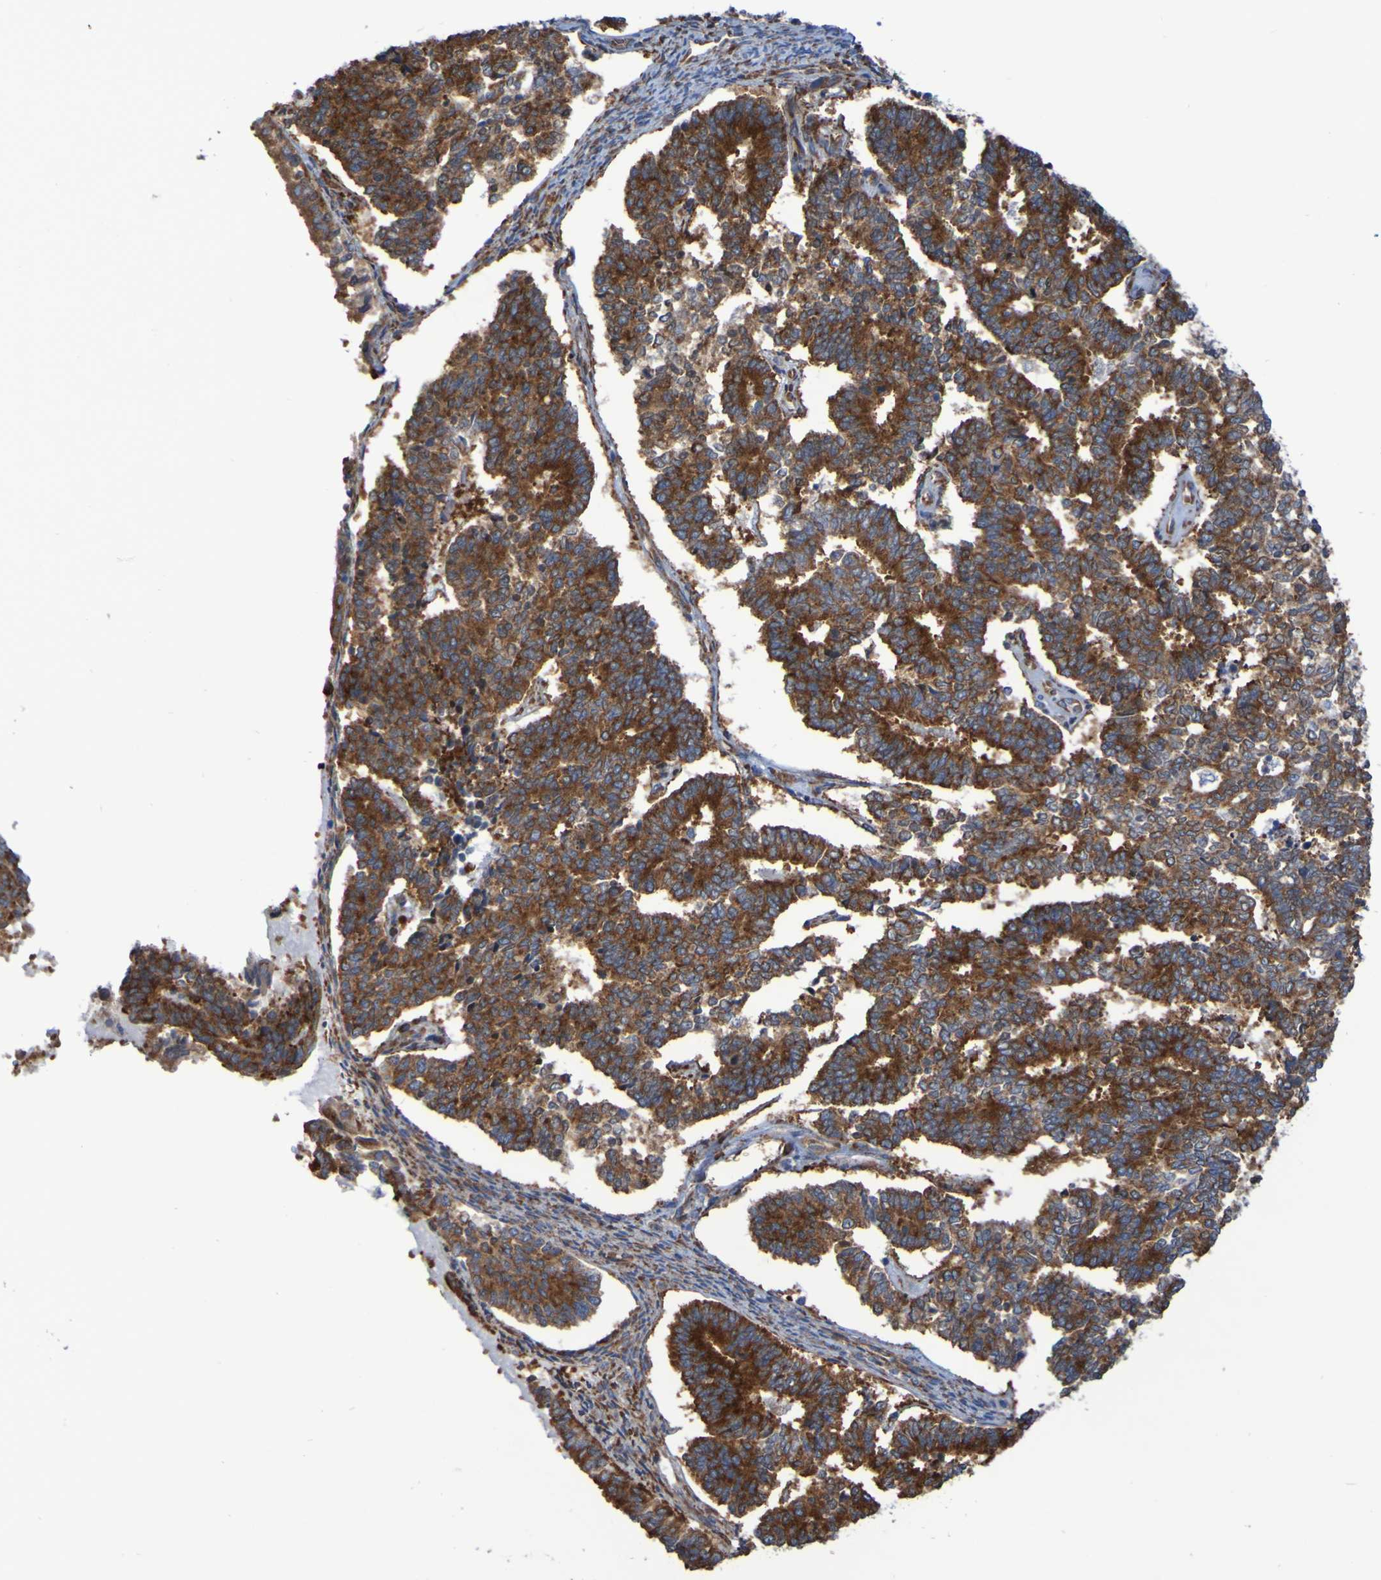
{"staining": {"intensity": "strong", "quantity": ">75%", "location": "cytoplasmic/membranous"}, "tissue": "endometrial cancer", "cell_type": "Tumor cells", "image_type": "cancer", "snomed": [{"axis": "morphology", "description": "Adenocarcinoma, NOS"}, {"axis": "topography", "description": "Endometrium"}], "caption": "Tumor cells reveal high levels of strong cytoplasmic/membranous staining in about >75% of cells in adenocarcinoma (endometrial).", "gene": "FKBP3", "patient": {"sex": "female", "age": 70}}